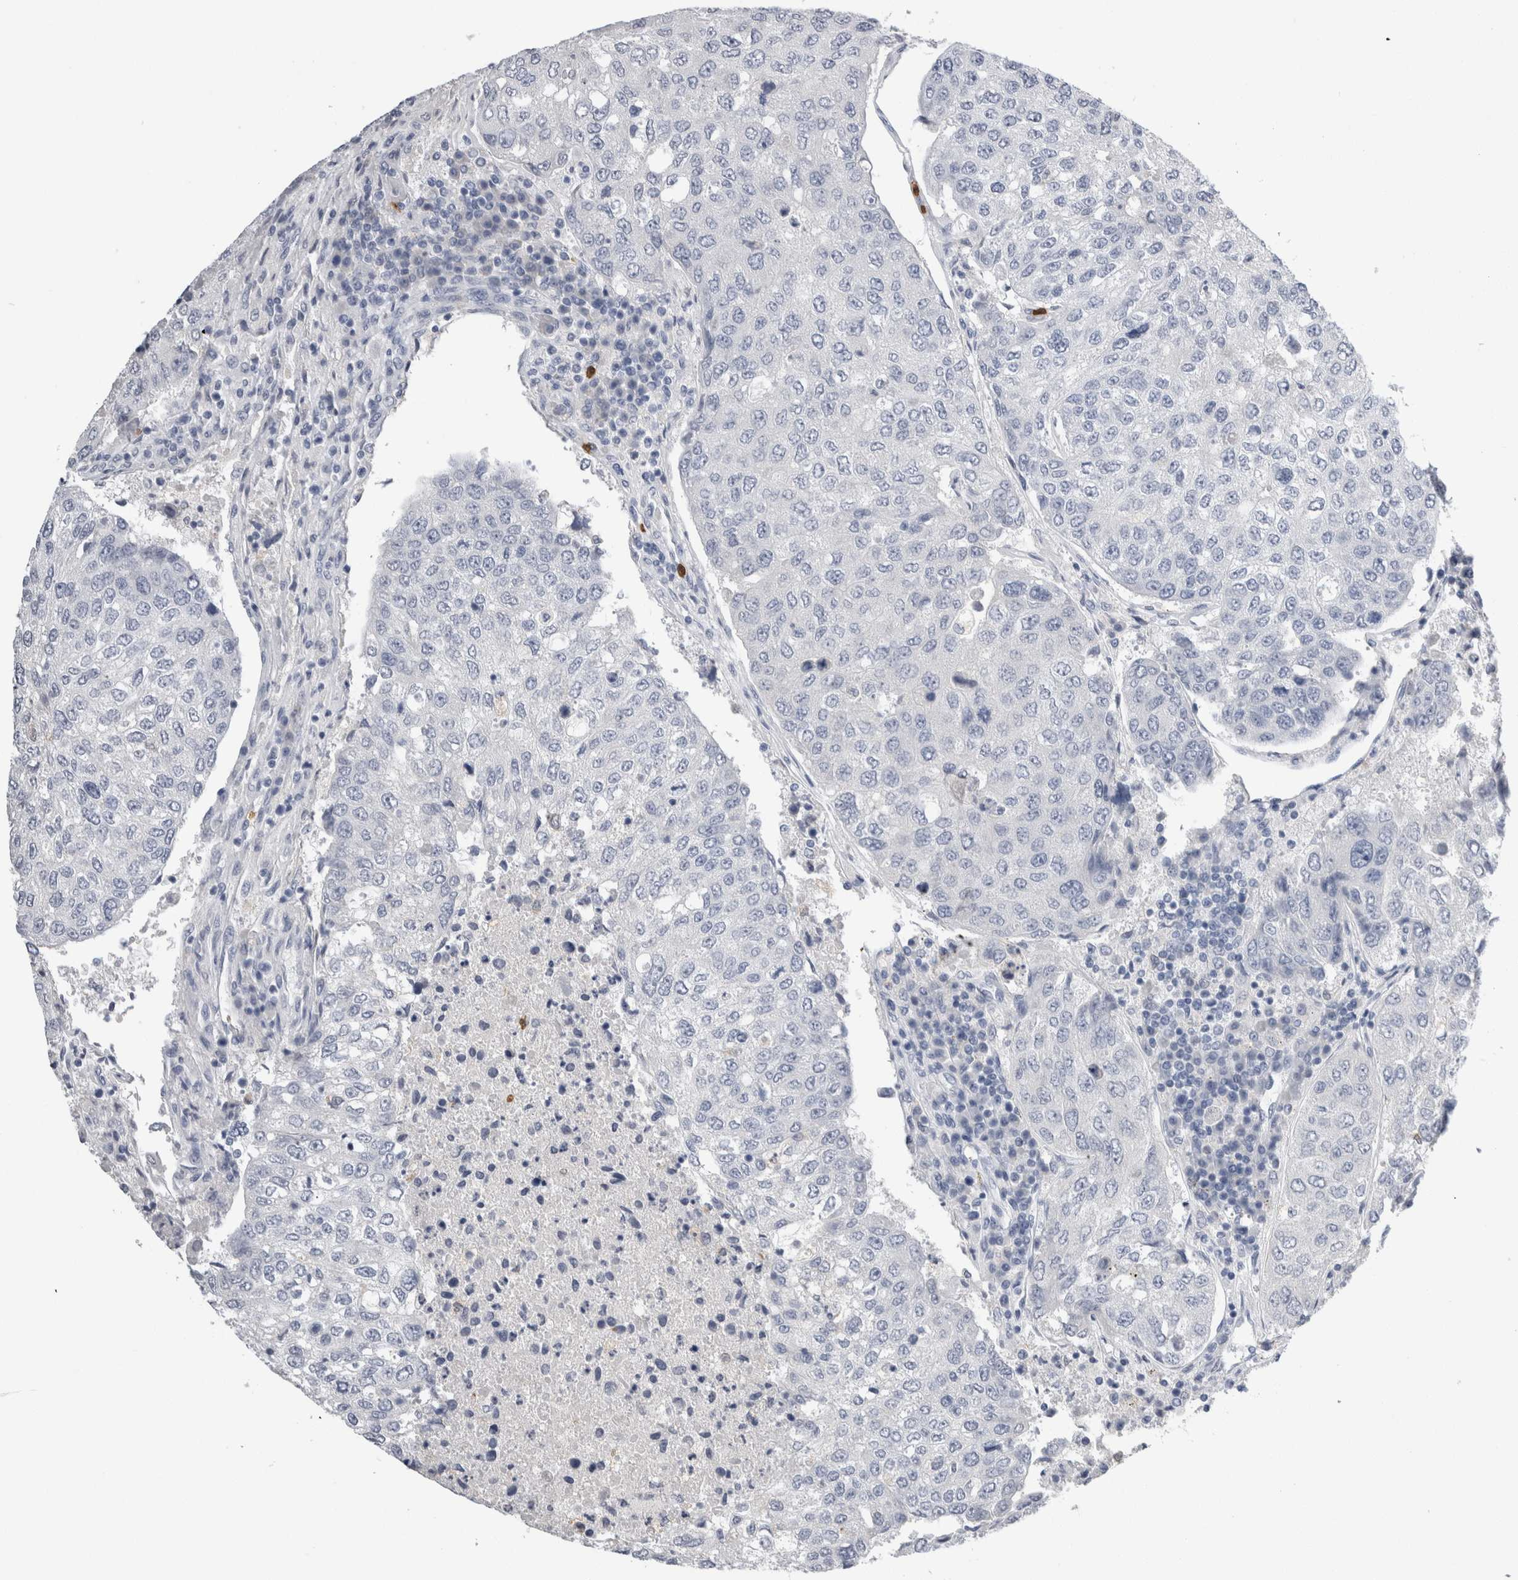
{"staining": {"intensity": "negative", "quantity": "none", "location": "none"}, "tissue": "urothelial cancer", "cell_type": "Tumor cells", "image_type": "cancer", "snomed": [{"axis": "morphology", "description": "Urothelial carcinoma, High grade"}, {"axis": "topography", "description": "Lymph node"}, {"axis": "topography", "description": "Urinary bladder"}], "caption": "Immunohistochemistry image of human urothelial carcinoma (high-grade) stained for a protein (brown), which reveals no positivity in tumor cells.", "gene": "S100A12", "patient": {"sex": "male", "age": 51}}